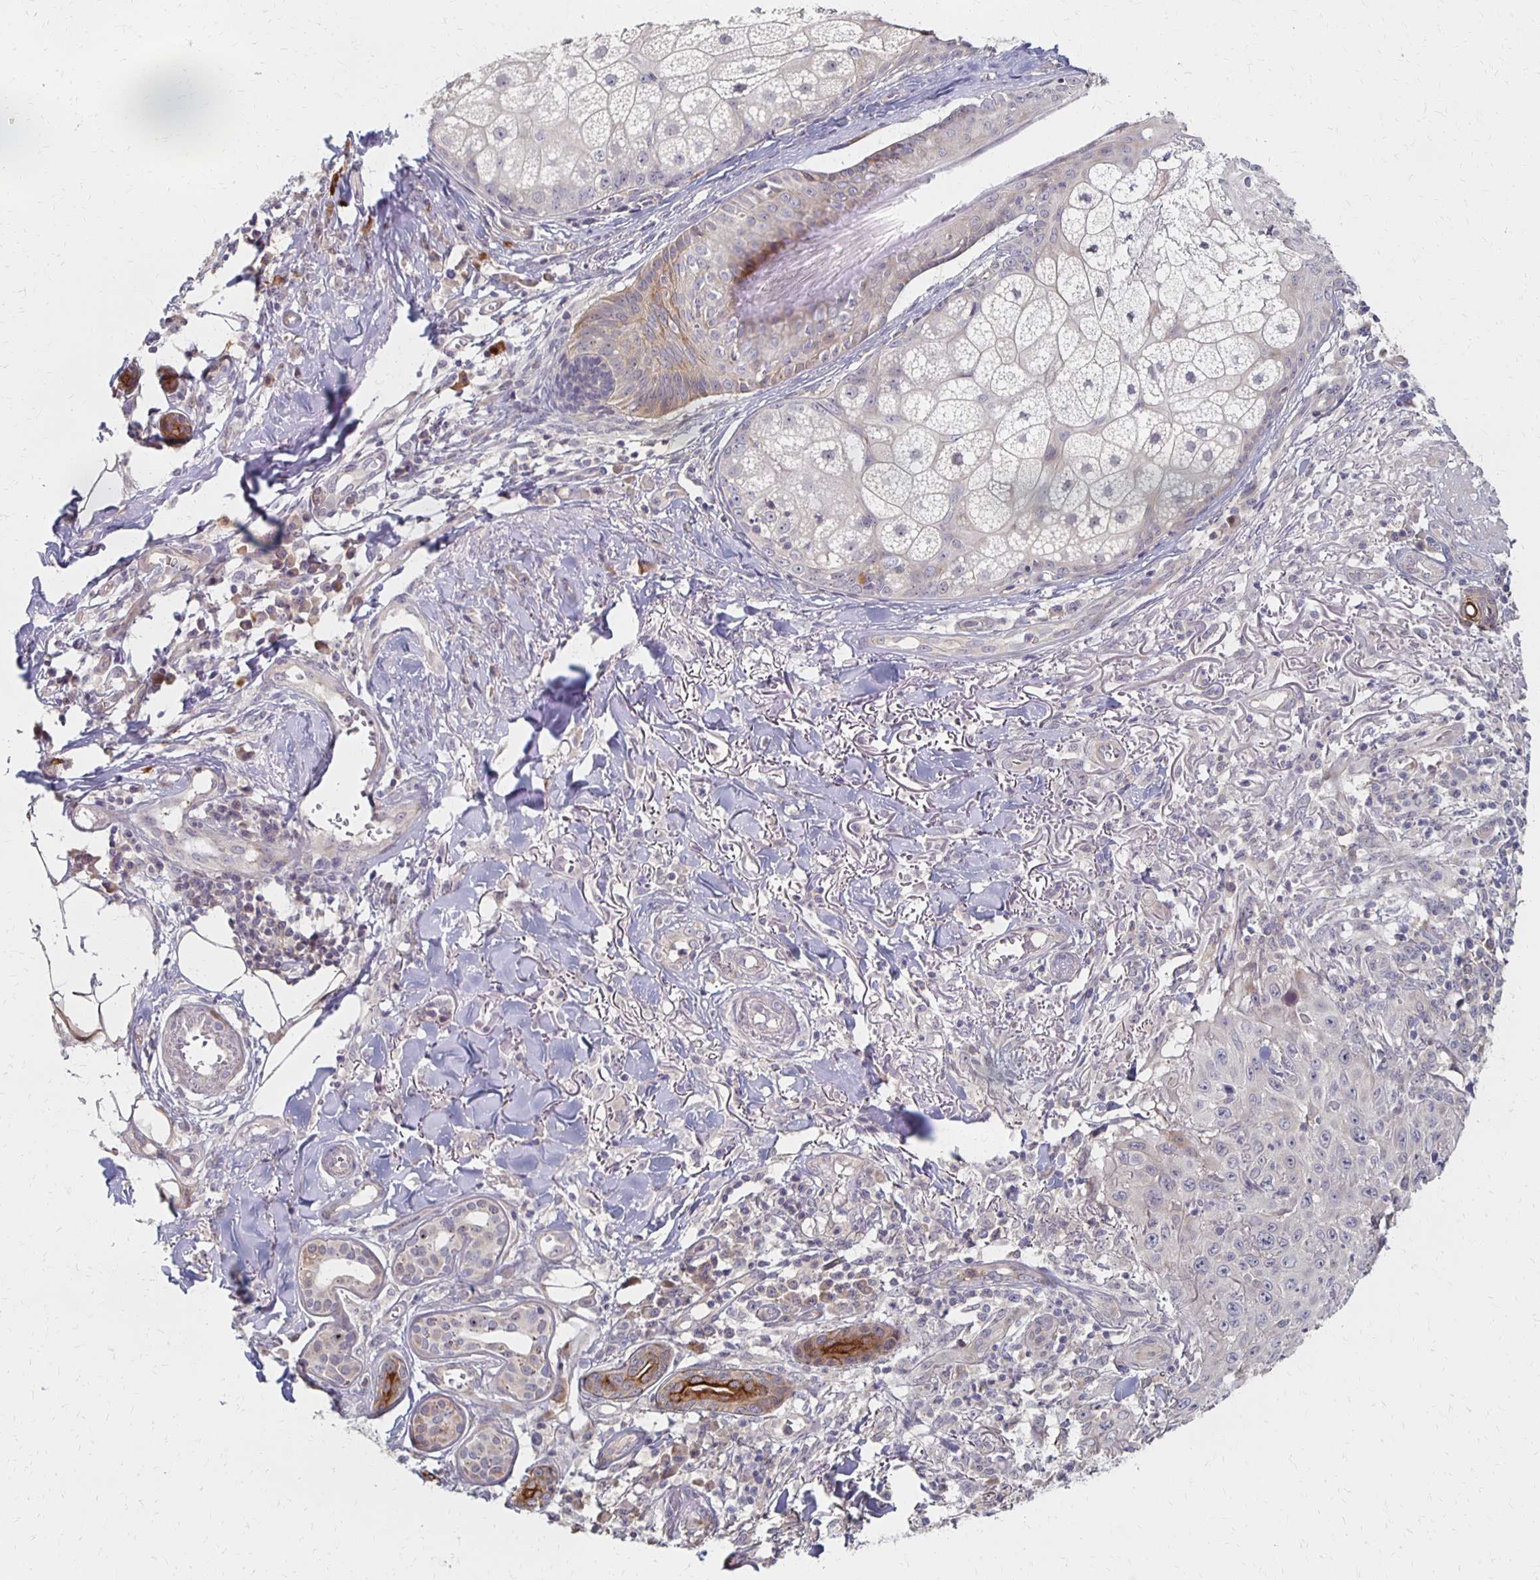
{"staining": {"intensity": "negative", "quantity": "none", "location": "none"}, "tissue": "skin cancer", "cell_type": "Tumor cells", "image_type": "cancer", "snomed": [{"axis": "morphology", "description": "Squamous cell carcinoma, NOS"}, {"axis": "topography", "description": "Skin"}], "caption": "Immunohistochemical staining of human skin cancer shows no significant expression in tumor cells.", "gene": "PRKCB", "patient": {"sex": "male", "age": 75}}